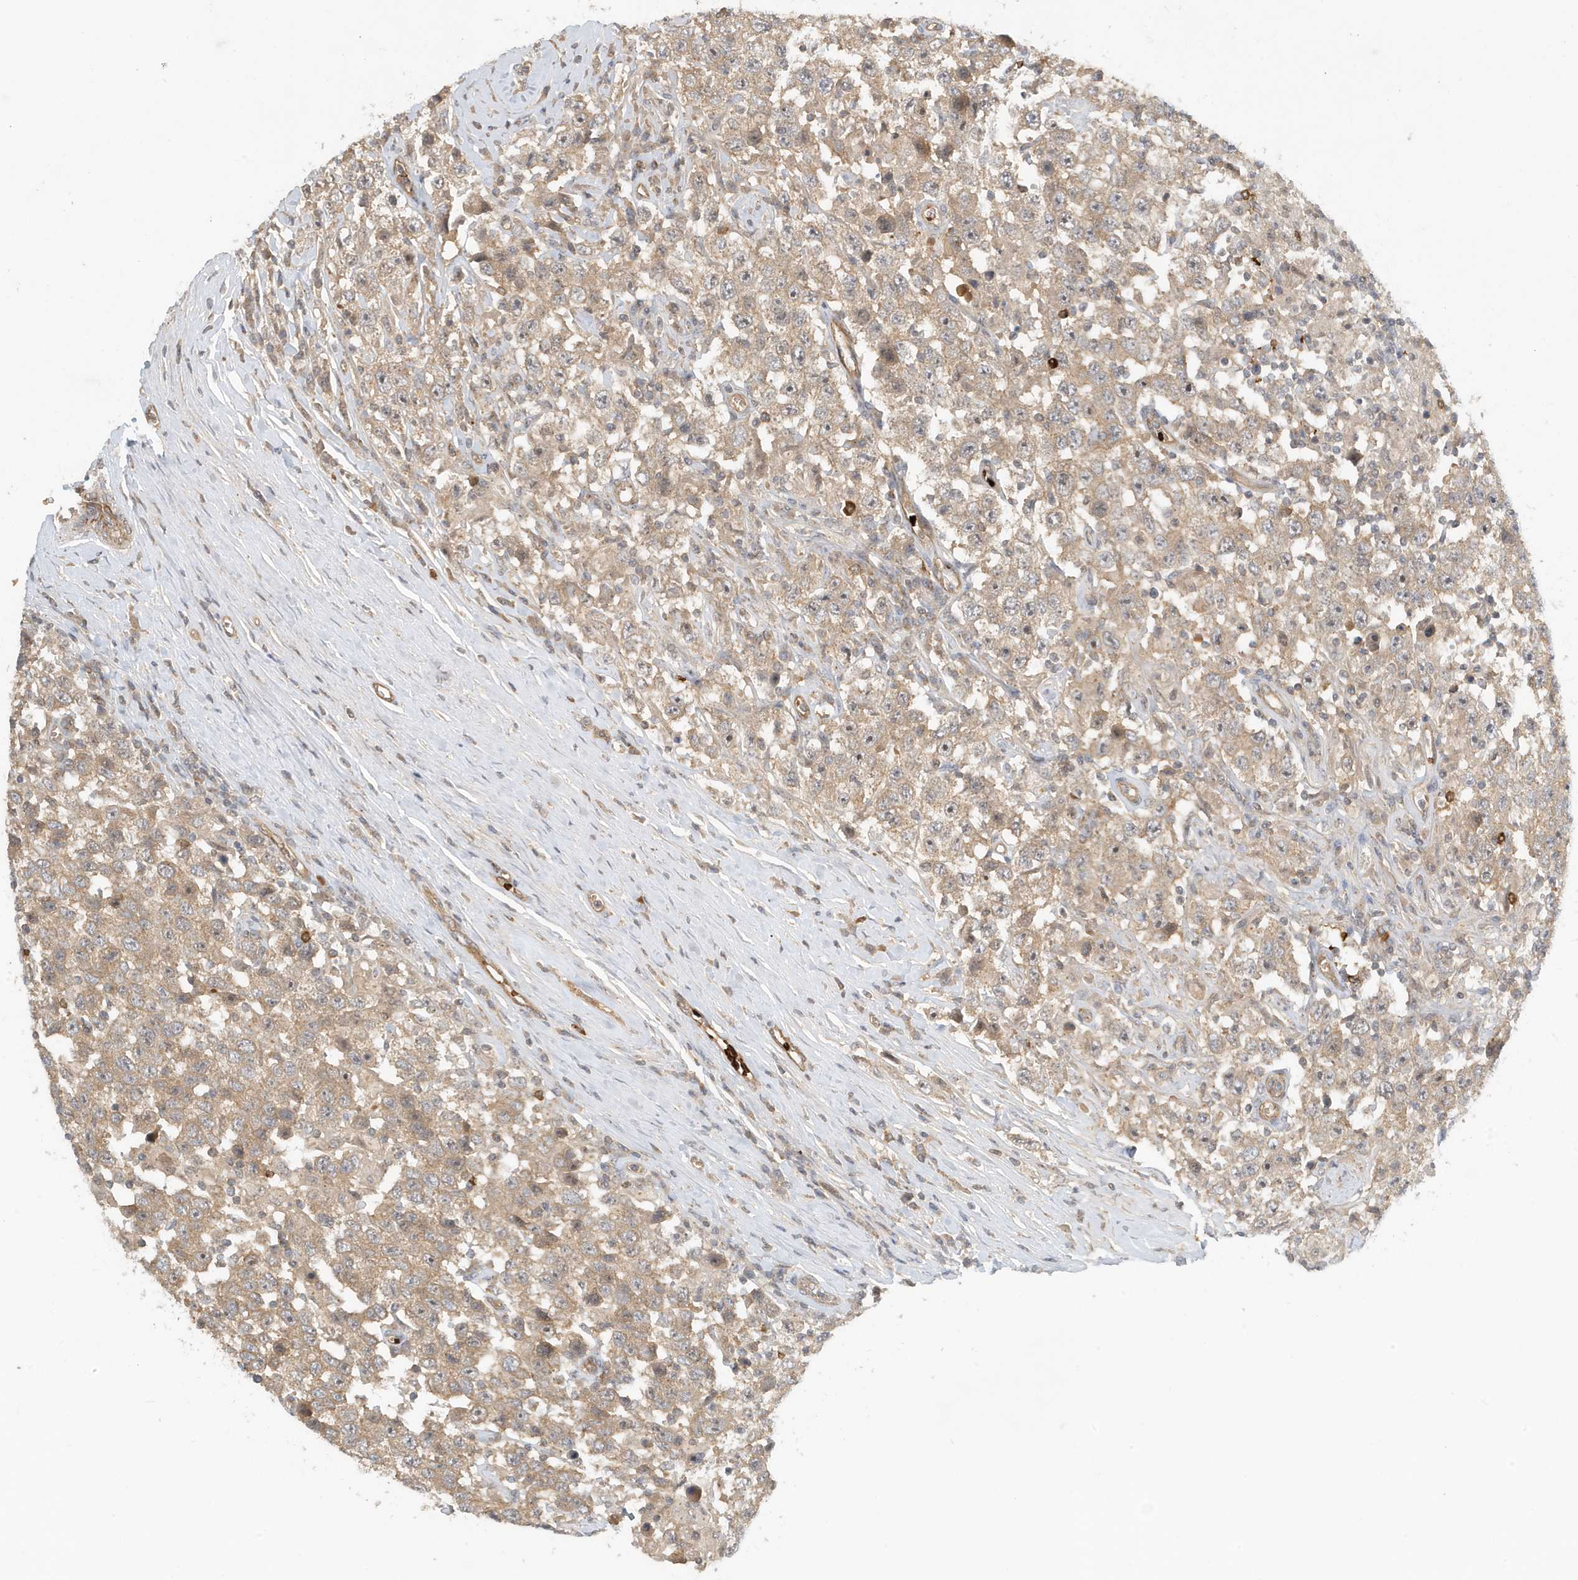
{"staining": {"intensity": "weak", "quantity": ">75%", "location": "cytoplasmic/membranous"}, "tissue": "testis cancer", "cell_type": "Tumor cells", "image_type": "cancer", "snomed": [{"axis": "morphology", "description": "Seminoma, NOS"}, {"axis": "topography", "description": "Testis"}], "caption": "IHC of human testis cancer shows low levels of weak cytoplasmic/membranous staining in approximately >75% of tumor cells.", "gene": "FYCO1", "patient": {"sex": "male", "age": 41}}